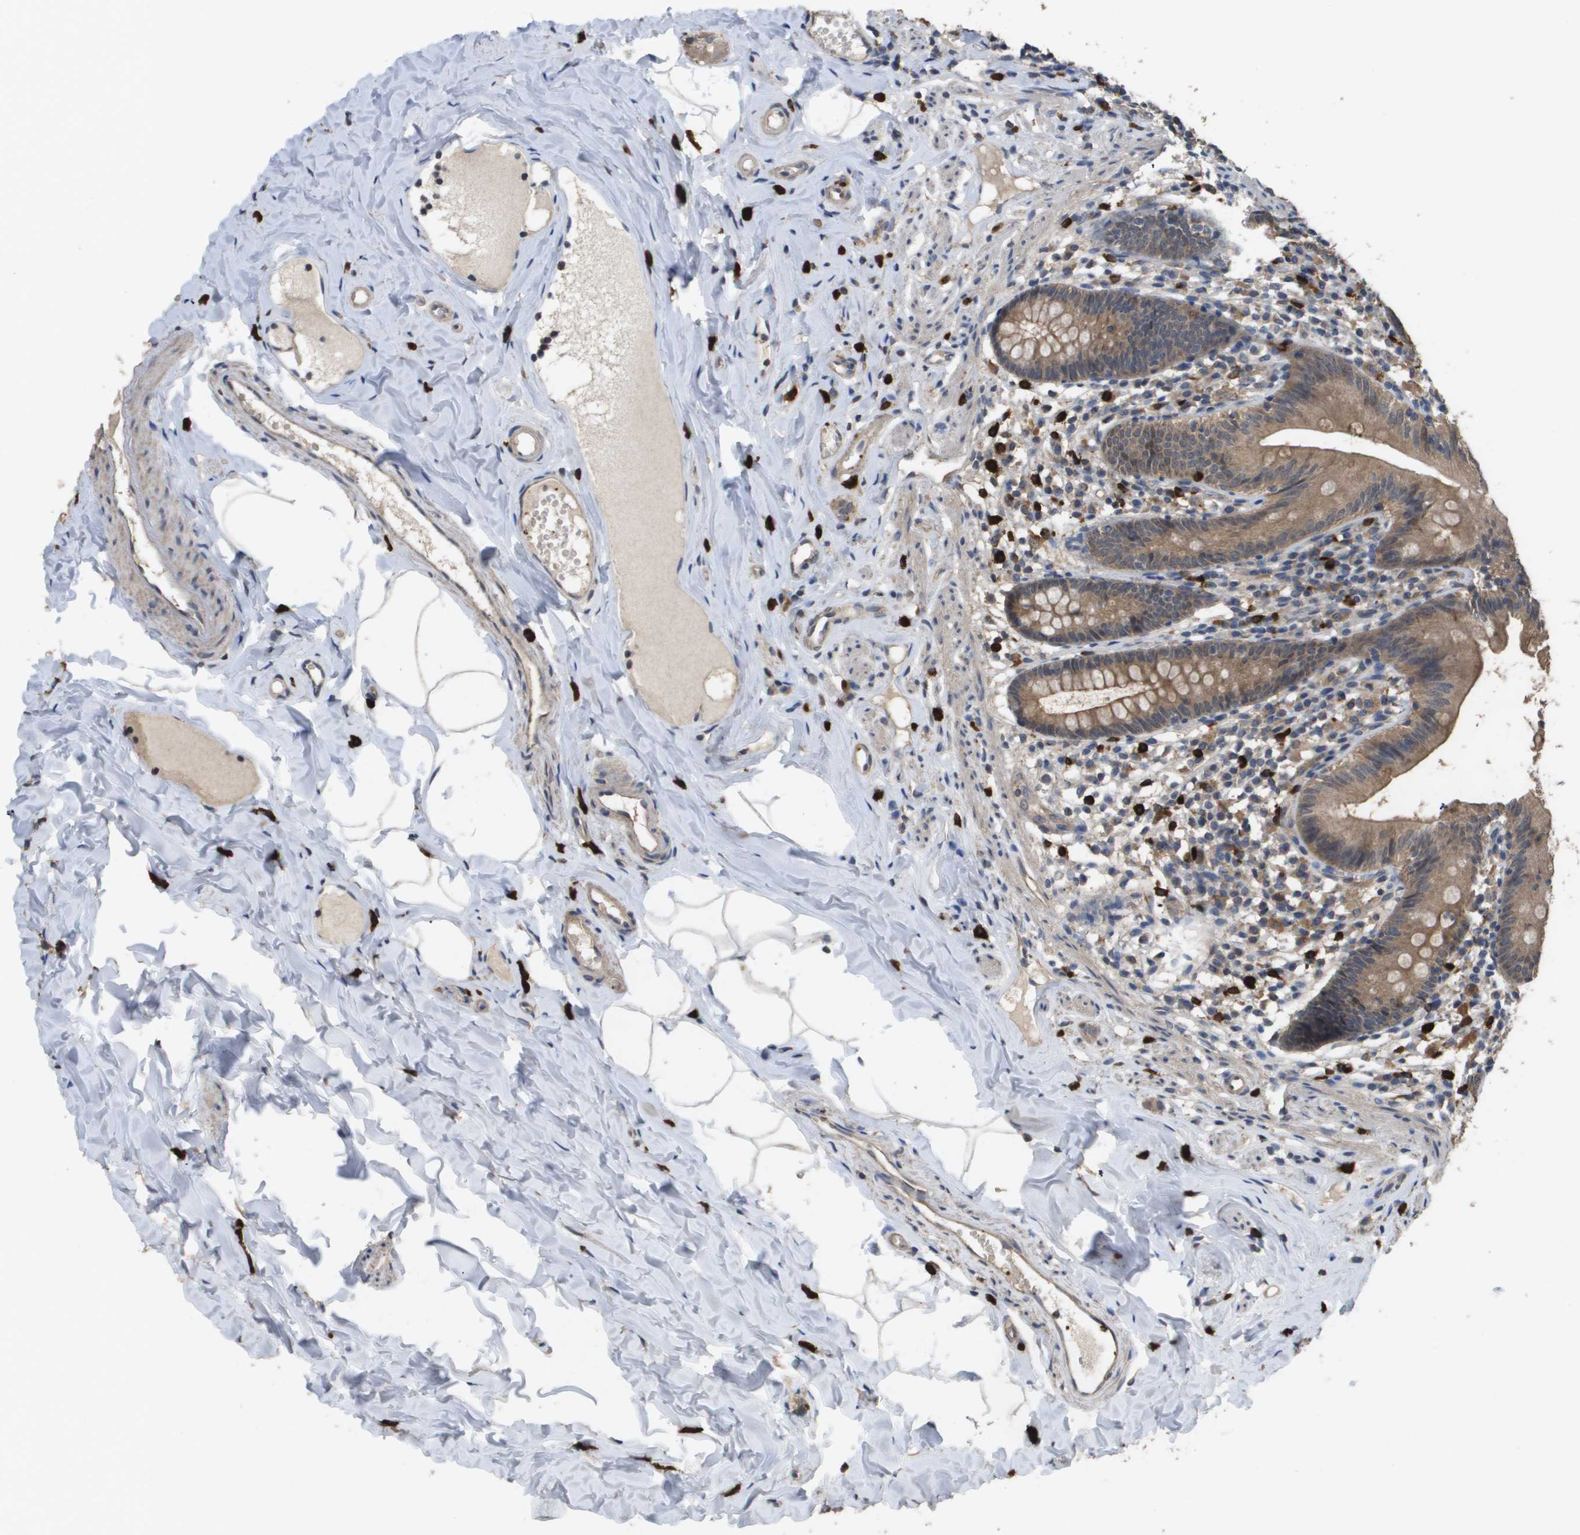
{"staining": {"intensity": "weak", "quantity": ">75%", "location": "cytoplasmic/membranous"}, "tissue": "appendix", "cell_type": "Glandular cells", "image_type": "normal", "snomed": [{"axis": "morphology", "description": "Normal tissue, NOS"}, {"axis": "topography", "description": "Appendix"}], "caption": "Glandular cells display low levels of weak cytoplasmic/membranous staining in about >75% of cells in unremarkable appendix.", "gene": "RAB27B", "patient": {"sex": "male", "age": 52}}